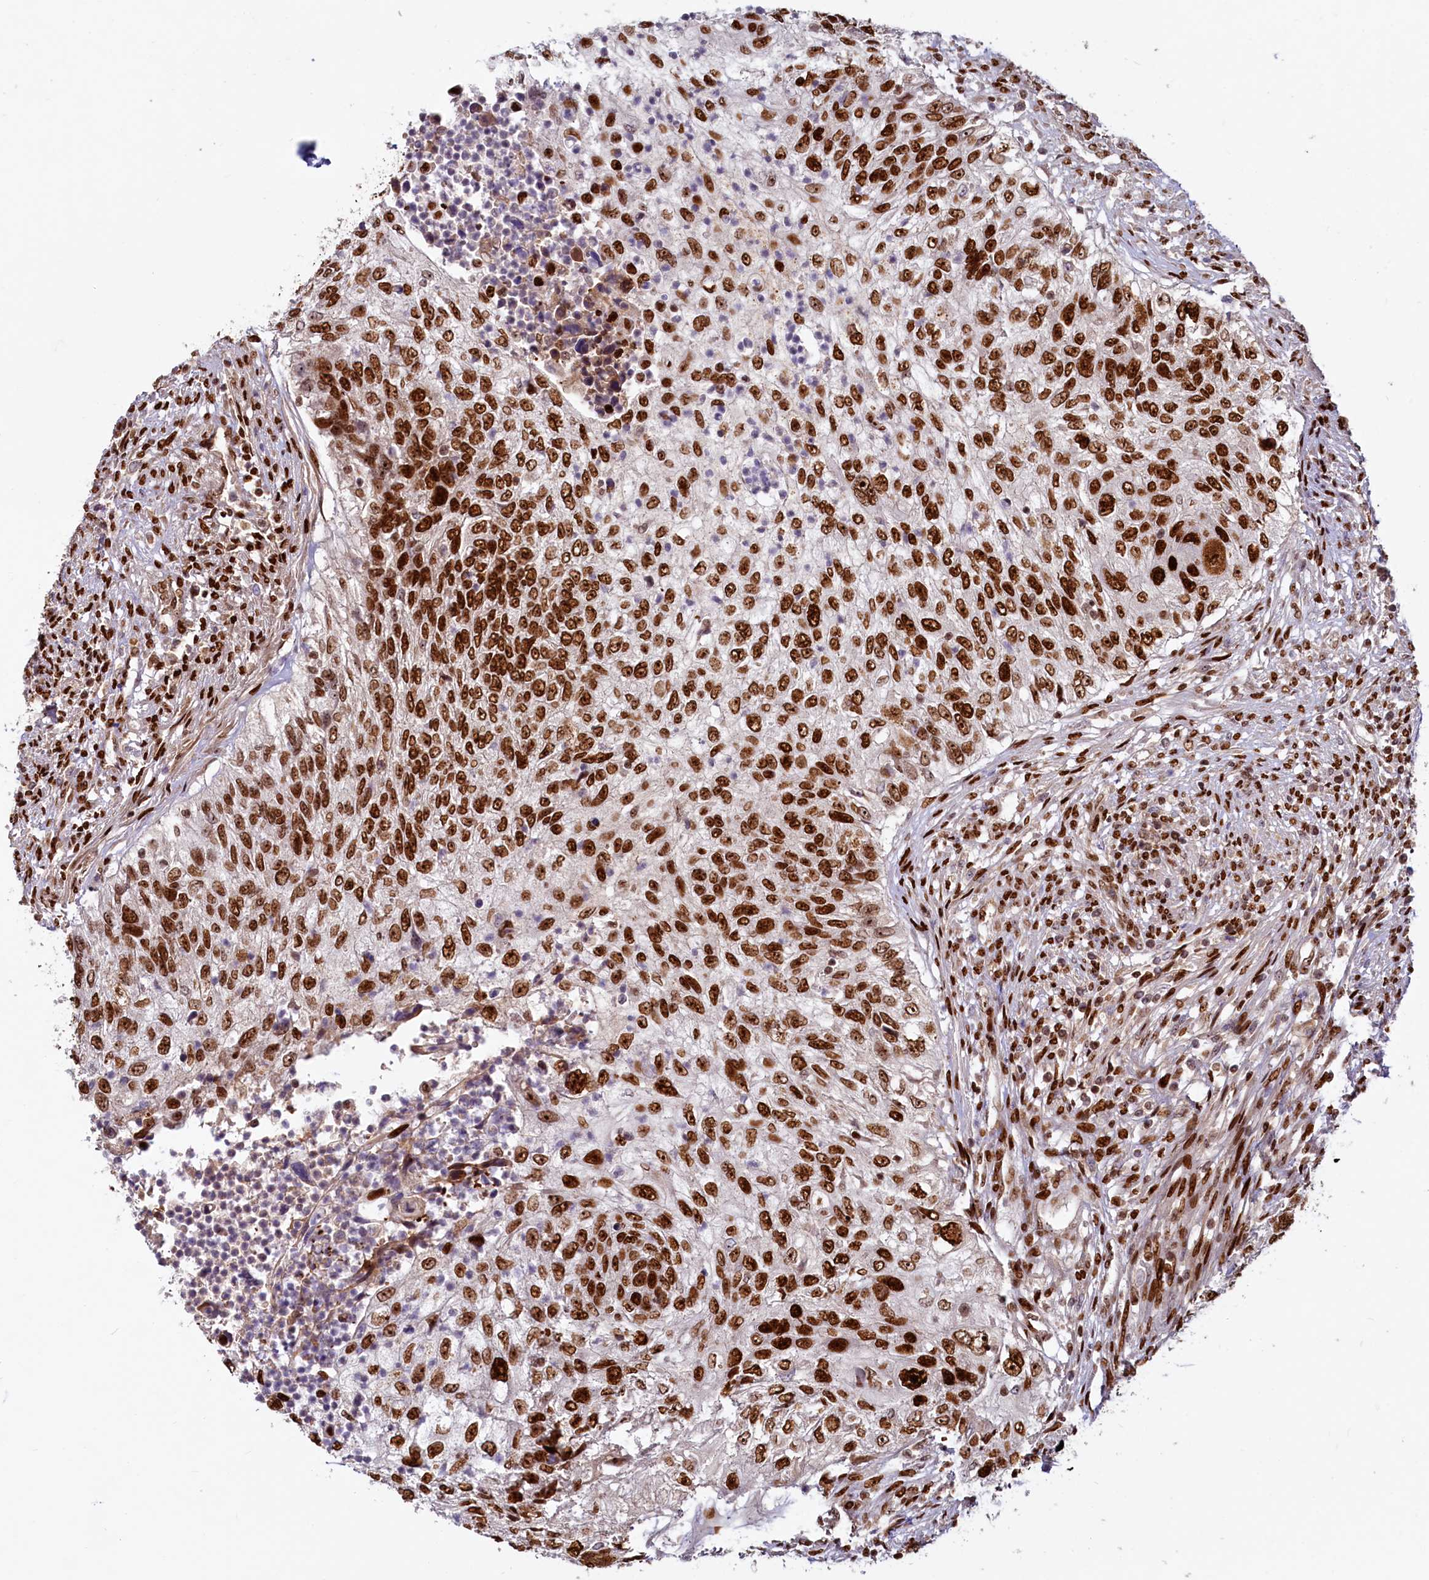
{"staining": {"intensity": "strong", "quantity": ">75%", "location": "nuclear"}, "tissue": "urothelial cancer", "cell_type": "Tumor cells", "image_type": "cancer", "snomed": [{"axis": "morphology", "description": "Urothelial carcinoma, High grade"}, {"axis": "topography", "description": "Urinary bladder"}], "caption": "Immunohistochemical staining of human high-grade urothelial carcinoma displays high levels of strong nuclear protein staining in approximately >75% of tumor cells. (Stains: DAB (3,3'-diaminobenzidine) in brown, nuclei in blue, Microscopy: brightfield microscopy at high magnification).", "gene": "TCOF1", "patient": {"sex": "female", "age": 60}}